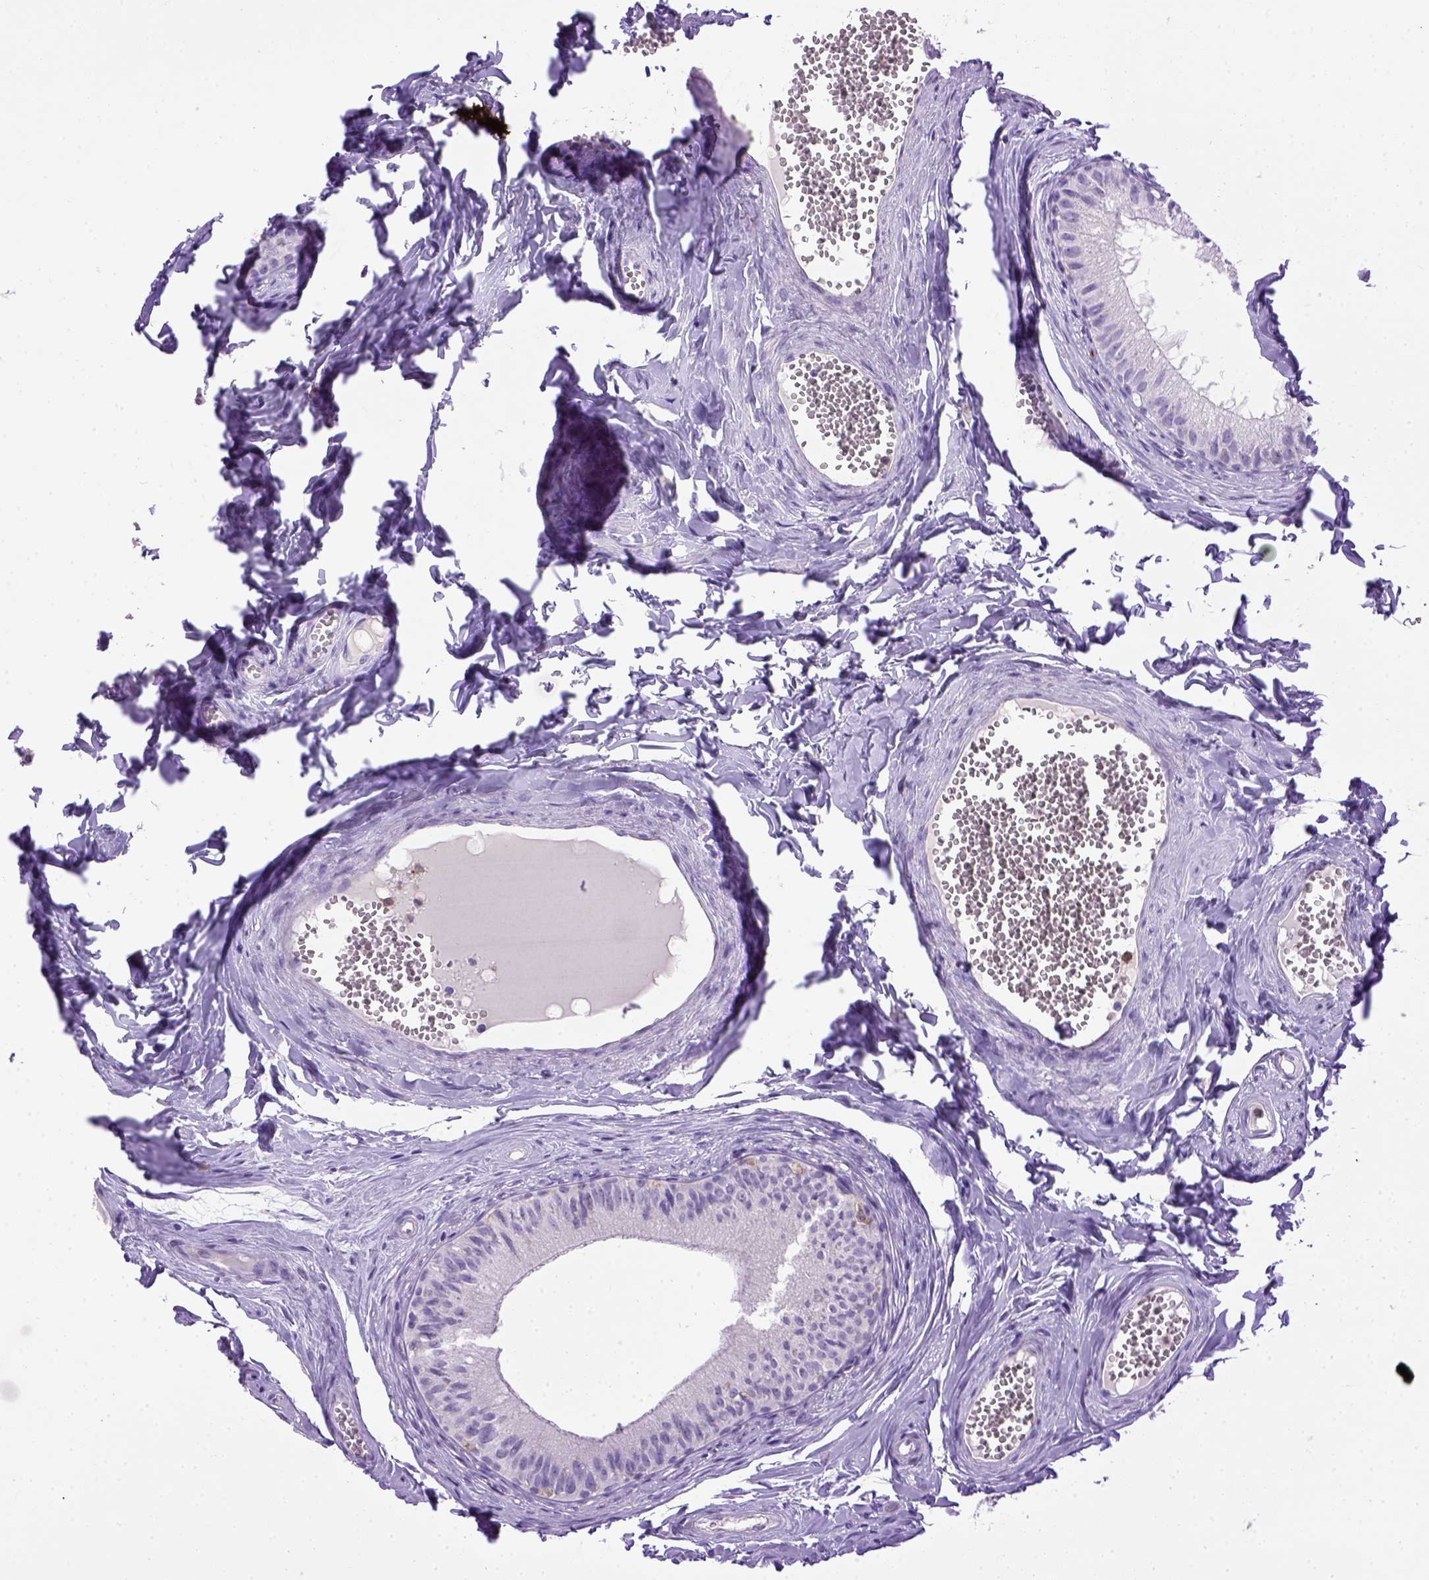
{"staining": {"intensity": "negative", "quantity": "none", "location": "none"}, "tissue": "epididymis", "cell_type": "Glandular cells", "image_type": "normal", "snomed": [{"axis": "morphology", "description": "Normal tissue, NOS"}, {"axis": "topography", "description": "Epididymis"}], "caption": "Immunohistochemical staining of benign human epididymis shows no significant positivity in glandular cells. The staining was performed using DAB to visualize the protein expression in brown, while the nuclei were stained in blue with hematoxylin (Magnification: 20x).", "gene": "ITGAX", "patient": {"sex": "male", "age": 45}}